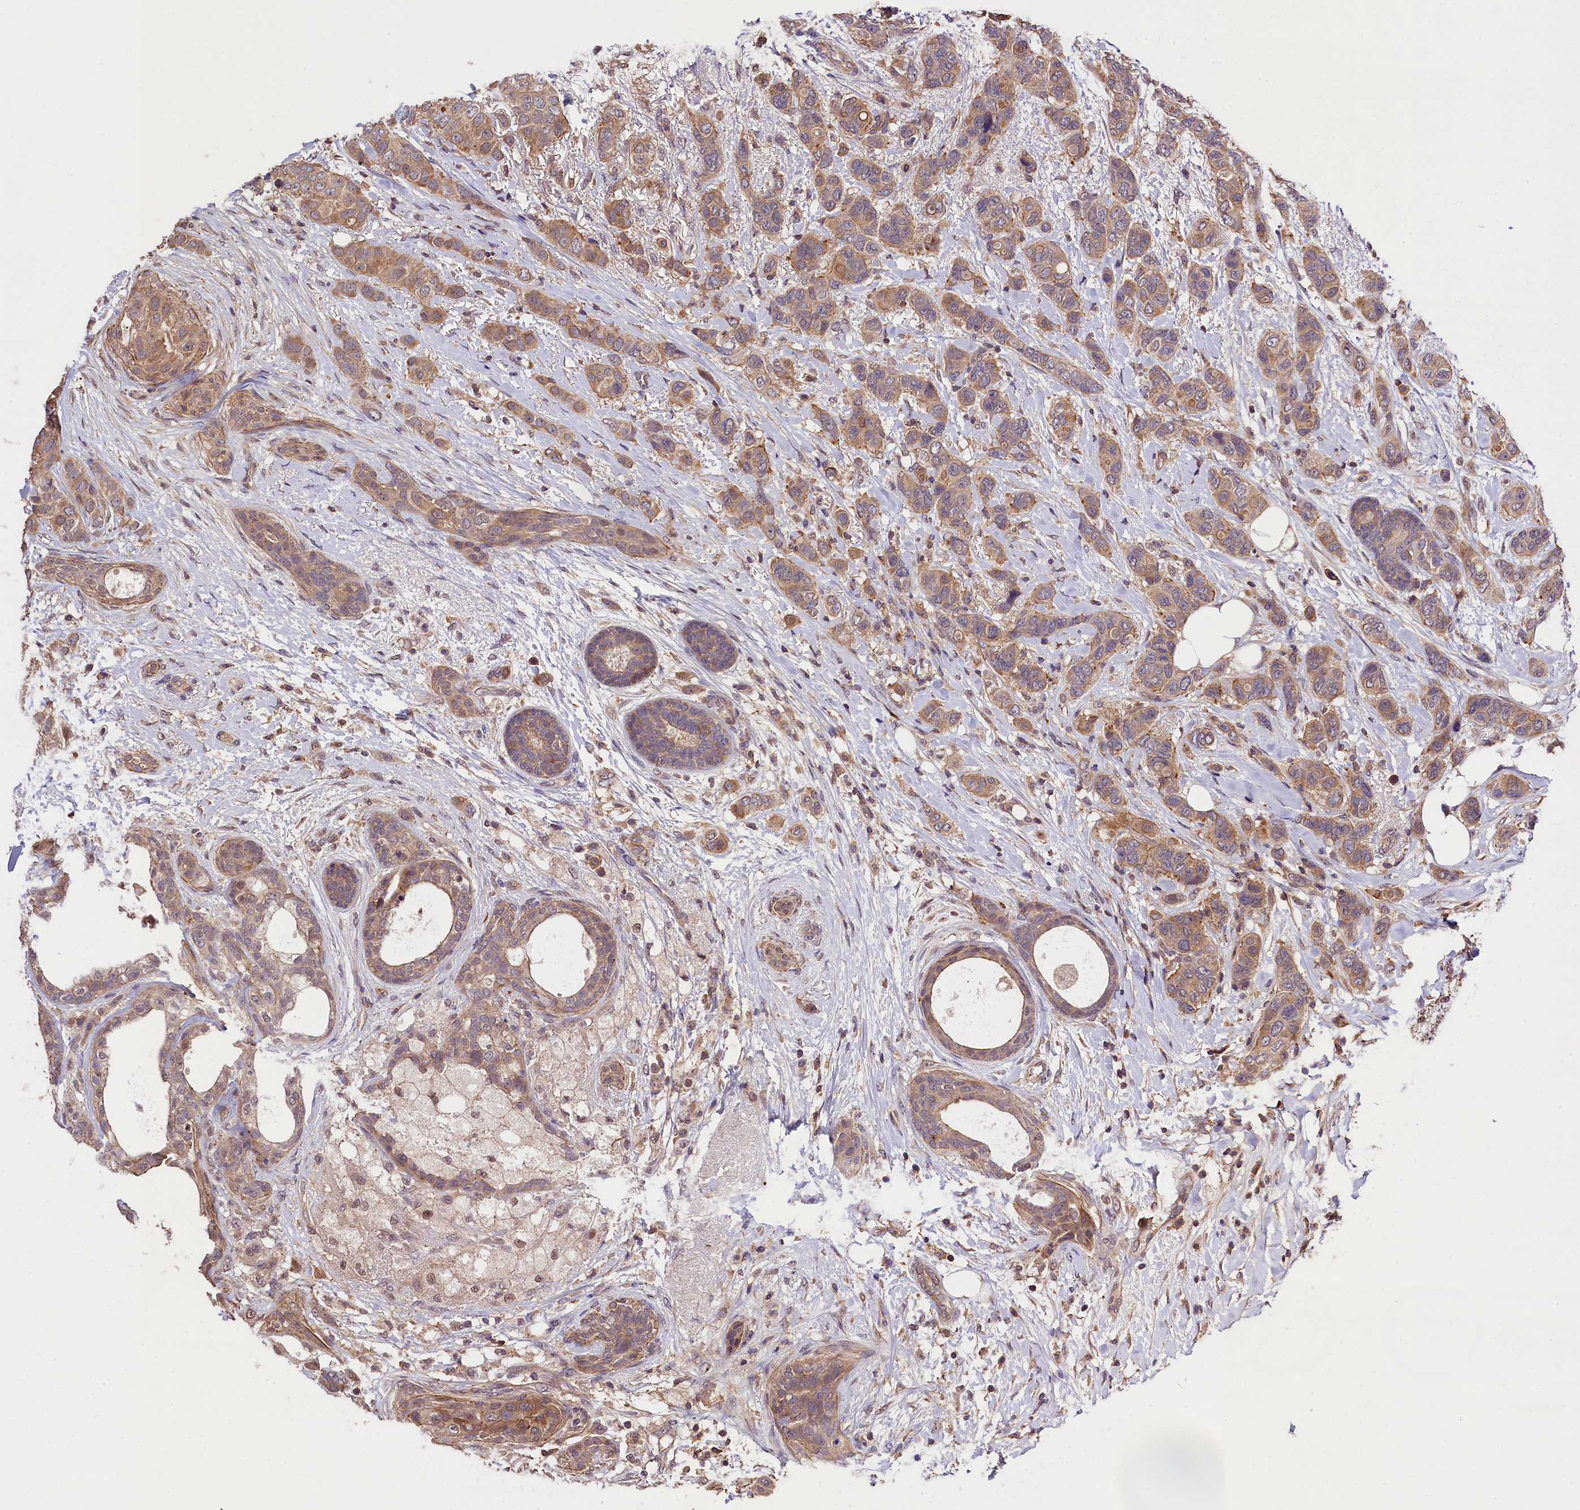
{"staining": {"intensity": "moderate", "quantity": ">75%", "location": "cytoplasmic/membranous"}, "tissue": "breast cancer", "cell_type": "Tumor cells", "image_type": "cancer", "snomed": [{"axis": "morphology", "description": "Lobular carcinoma"}, {"axis": "topography", "description": "Breast"}], "caption": "Immunohistochemistry of human breast cancer reveals medium levels of moderate cytoplasmic/membranous expression in about >75% of tumor cells. (Stains: DAB (3,3'-diaminobenzidine) in brown, nuclei in blue, Microscopy: brightfield microscopy at high magnification).", "gene": "SKIDA1", "patient": {"sex": "female", "age": 51}}